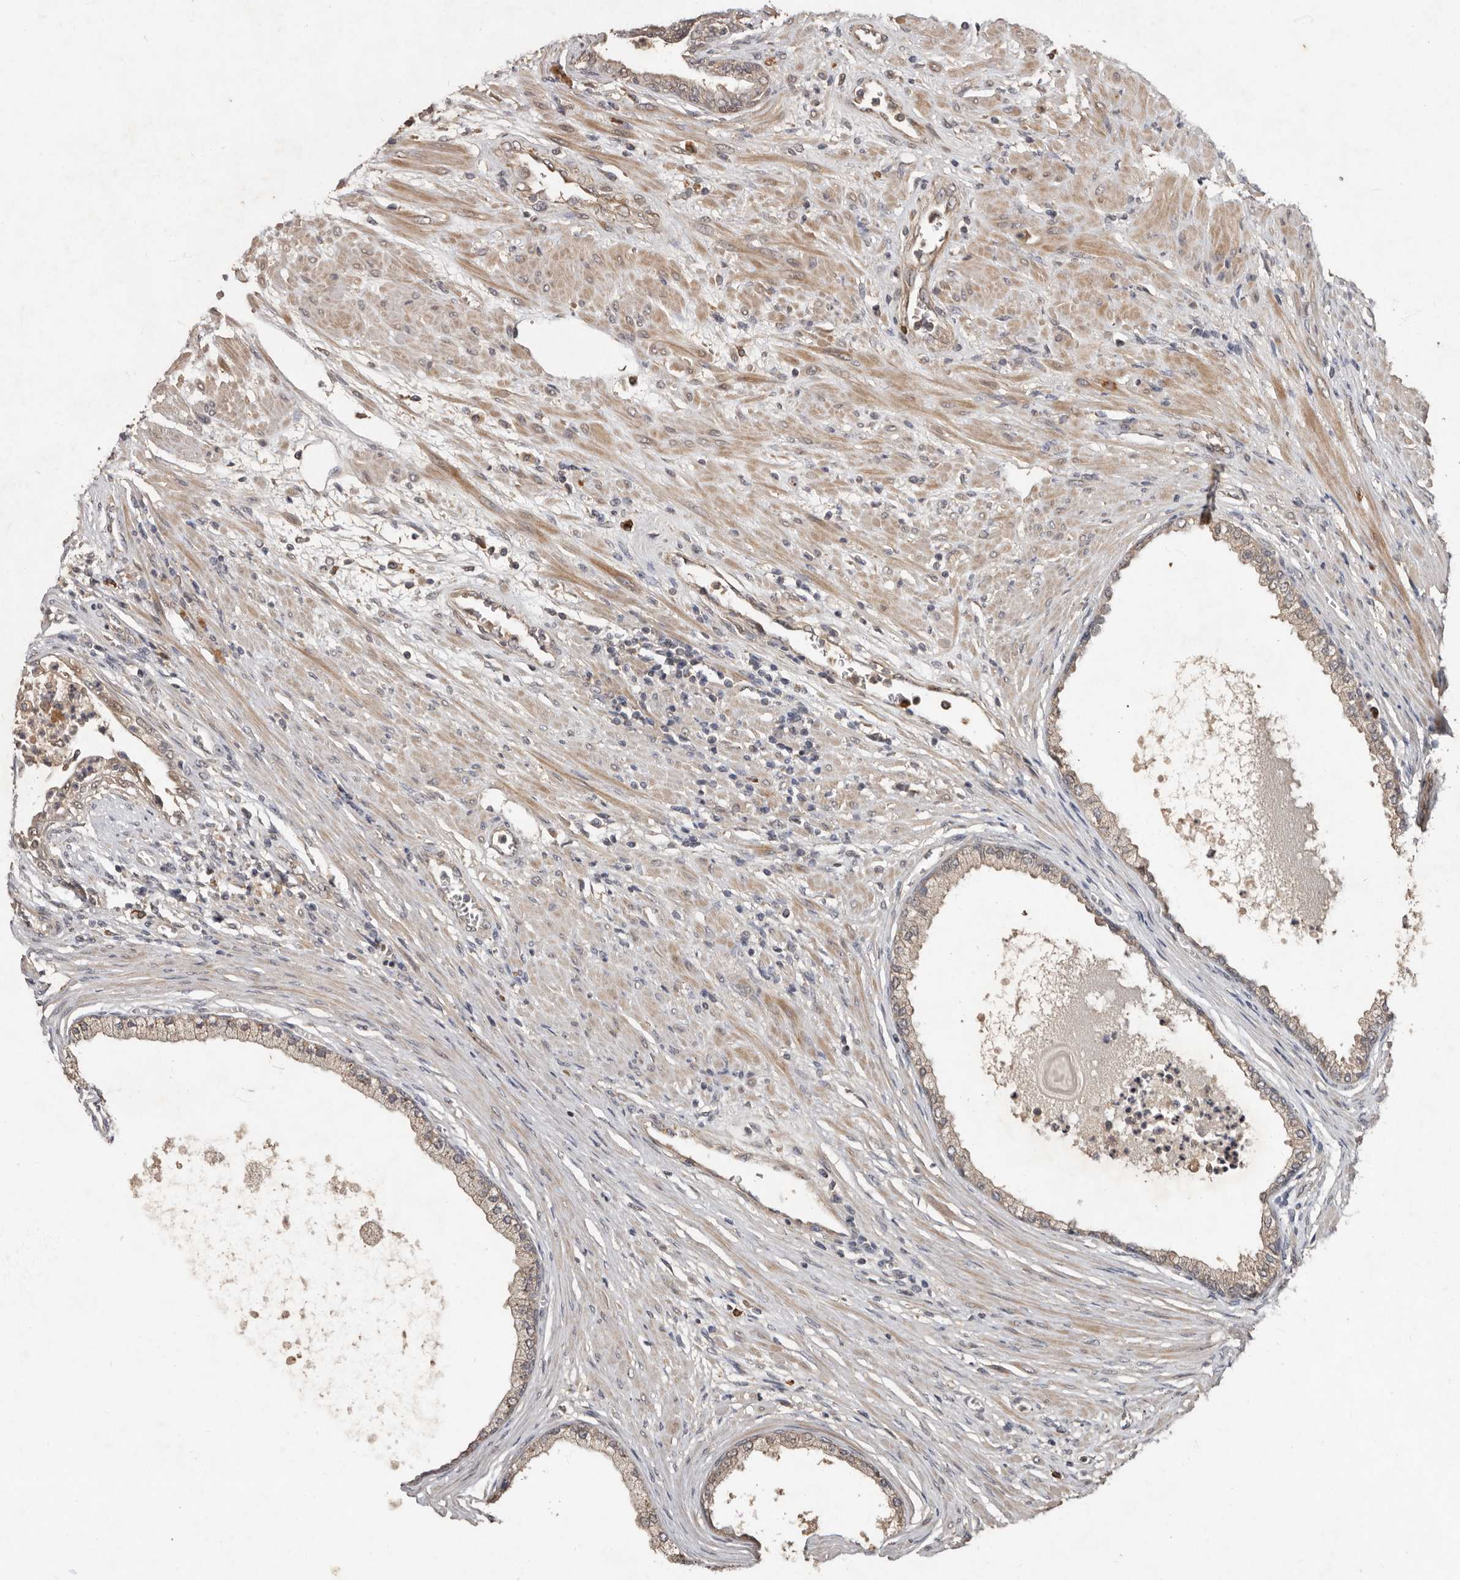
{"staining": {"intensity": "weak", "quantity": ">75%", "location": "cytoplasmic/membranous"}, "tissue": "prostate cancer", "cell_type": "Tumor cells", "image_type": "cancer", "snomed": [{"axis": "morphology", "description": "Normal tissue, NOS"}, {"axis": "morphology", "description": "Adenocarcinoma, Low grade"}, {"axis": "topography", "description": "Prostate"}, {"axis": "topography", "description": "Peripheral nerve tissue"}], "caption": "DAB immunohistochemical staining of prostate cancer demonstrates weak cytoplasmic/membranous protein positivity in approximately >75% of tumor cells. (IHC, brightfield microscopy, high magnification).", "gene": "KIF26B", "patient": {"sex": "male", "age": 71}}